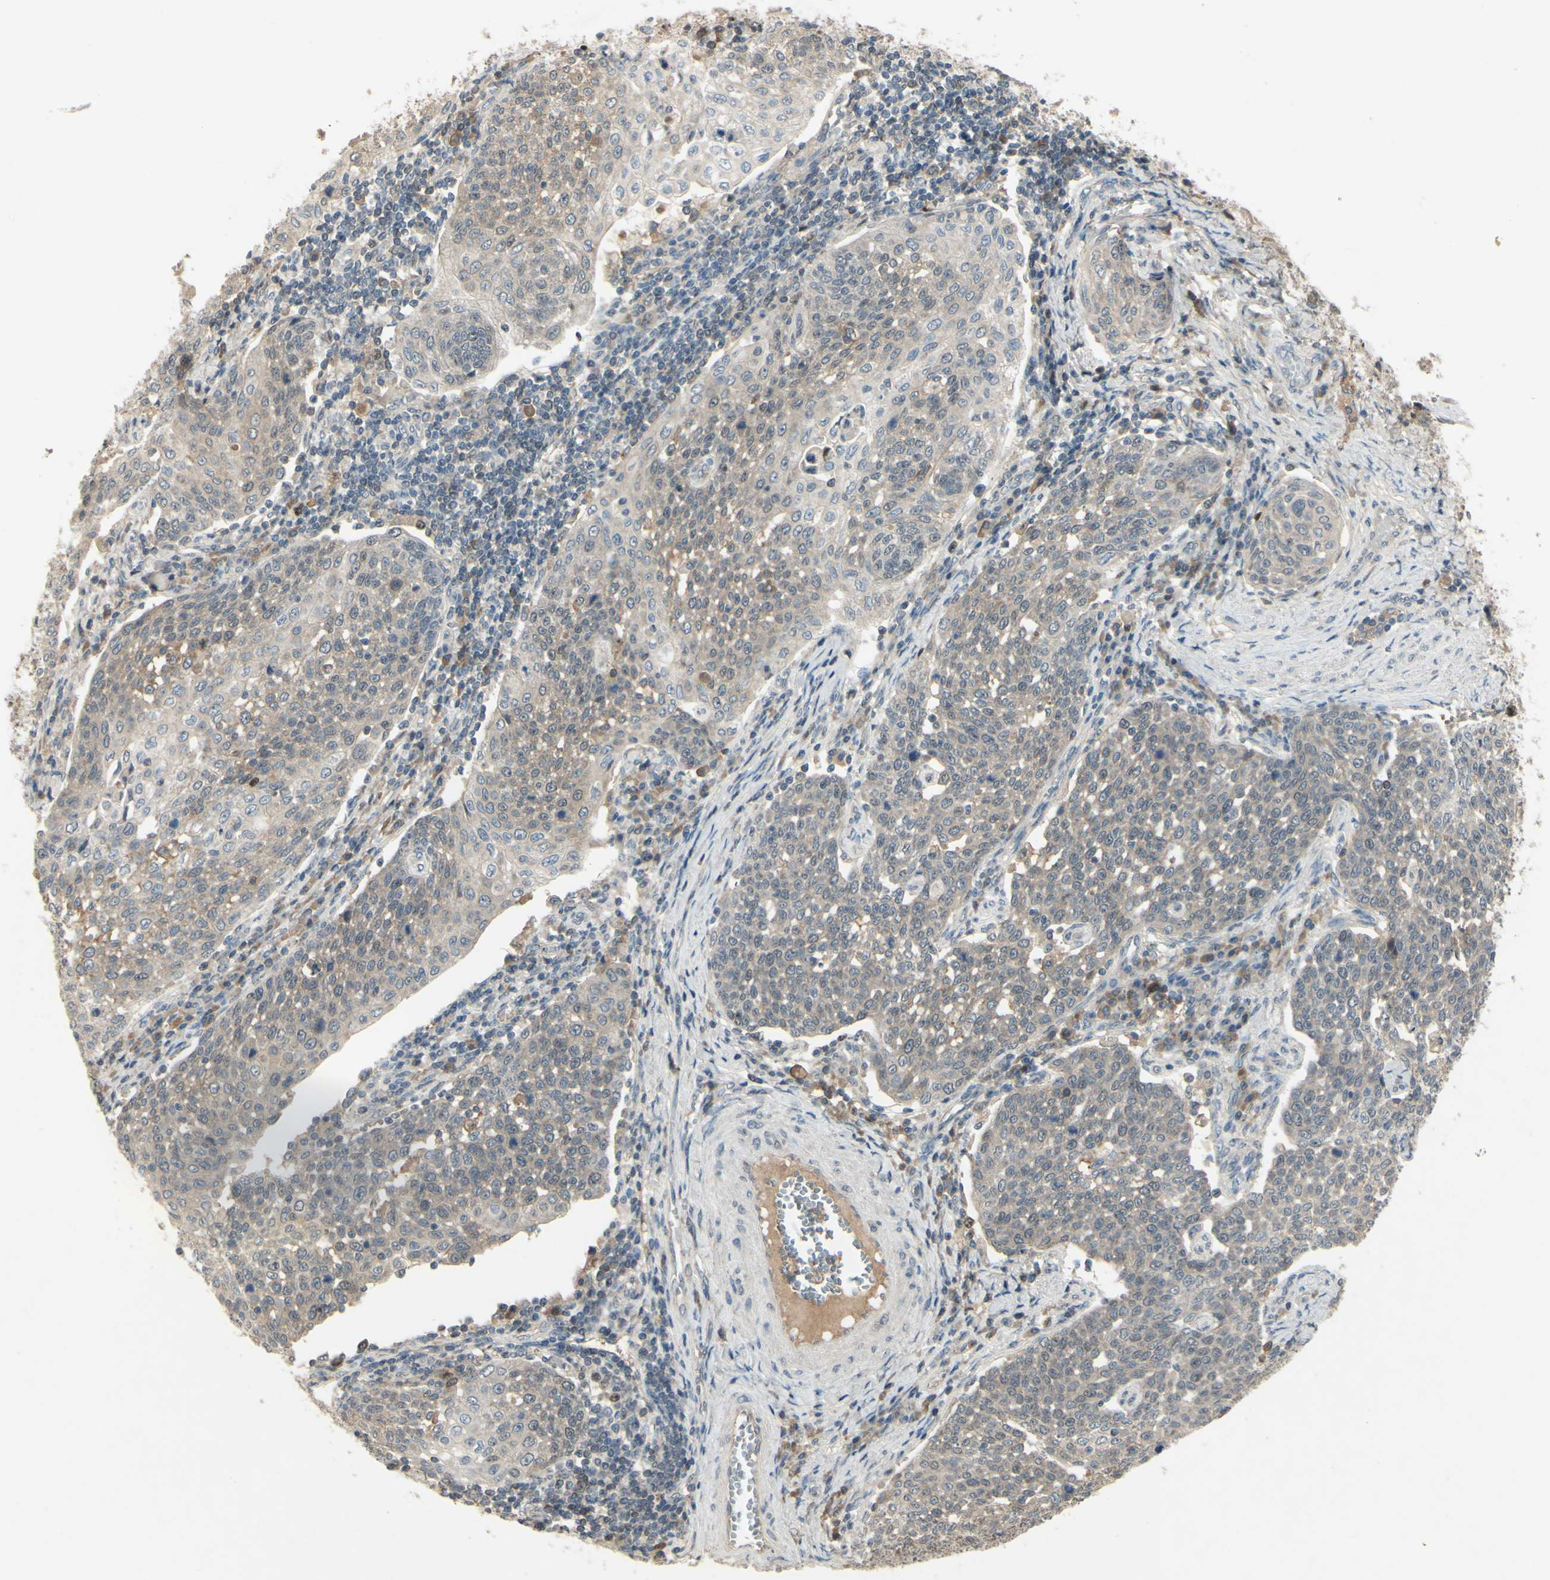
{"staining": {"intensity": "negative", "quantity": "none", "location": "none"}, "tissue": "cervical cancer", "cell_type": "Tumor cells", "image_type": "cancer", "snomed": [{"axis": "morphology", "description": "Squamous cell carcinoma, NOS"}, {"axis": "topography", "description": "Cervix"}], "caption": "Tumor cells are negative for protein expression in human cervical squamous cell carcinoma. (DAB (3,3'-diaminobenzidine) immunohistochemistry (IHC) with hematoxylin counter stain).", "gene": "RAD18", "patient": {"sex": "female", "age": 34}}